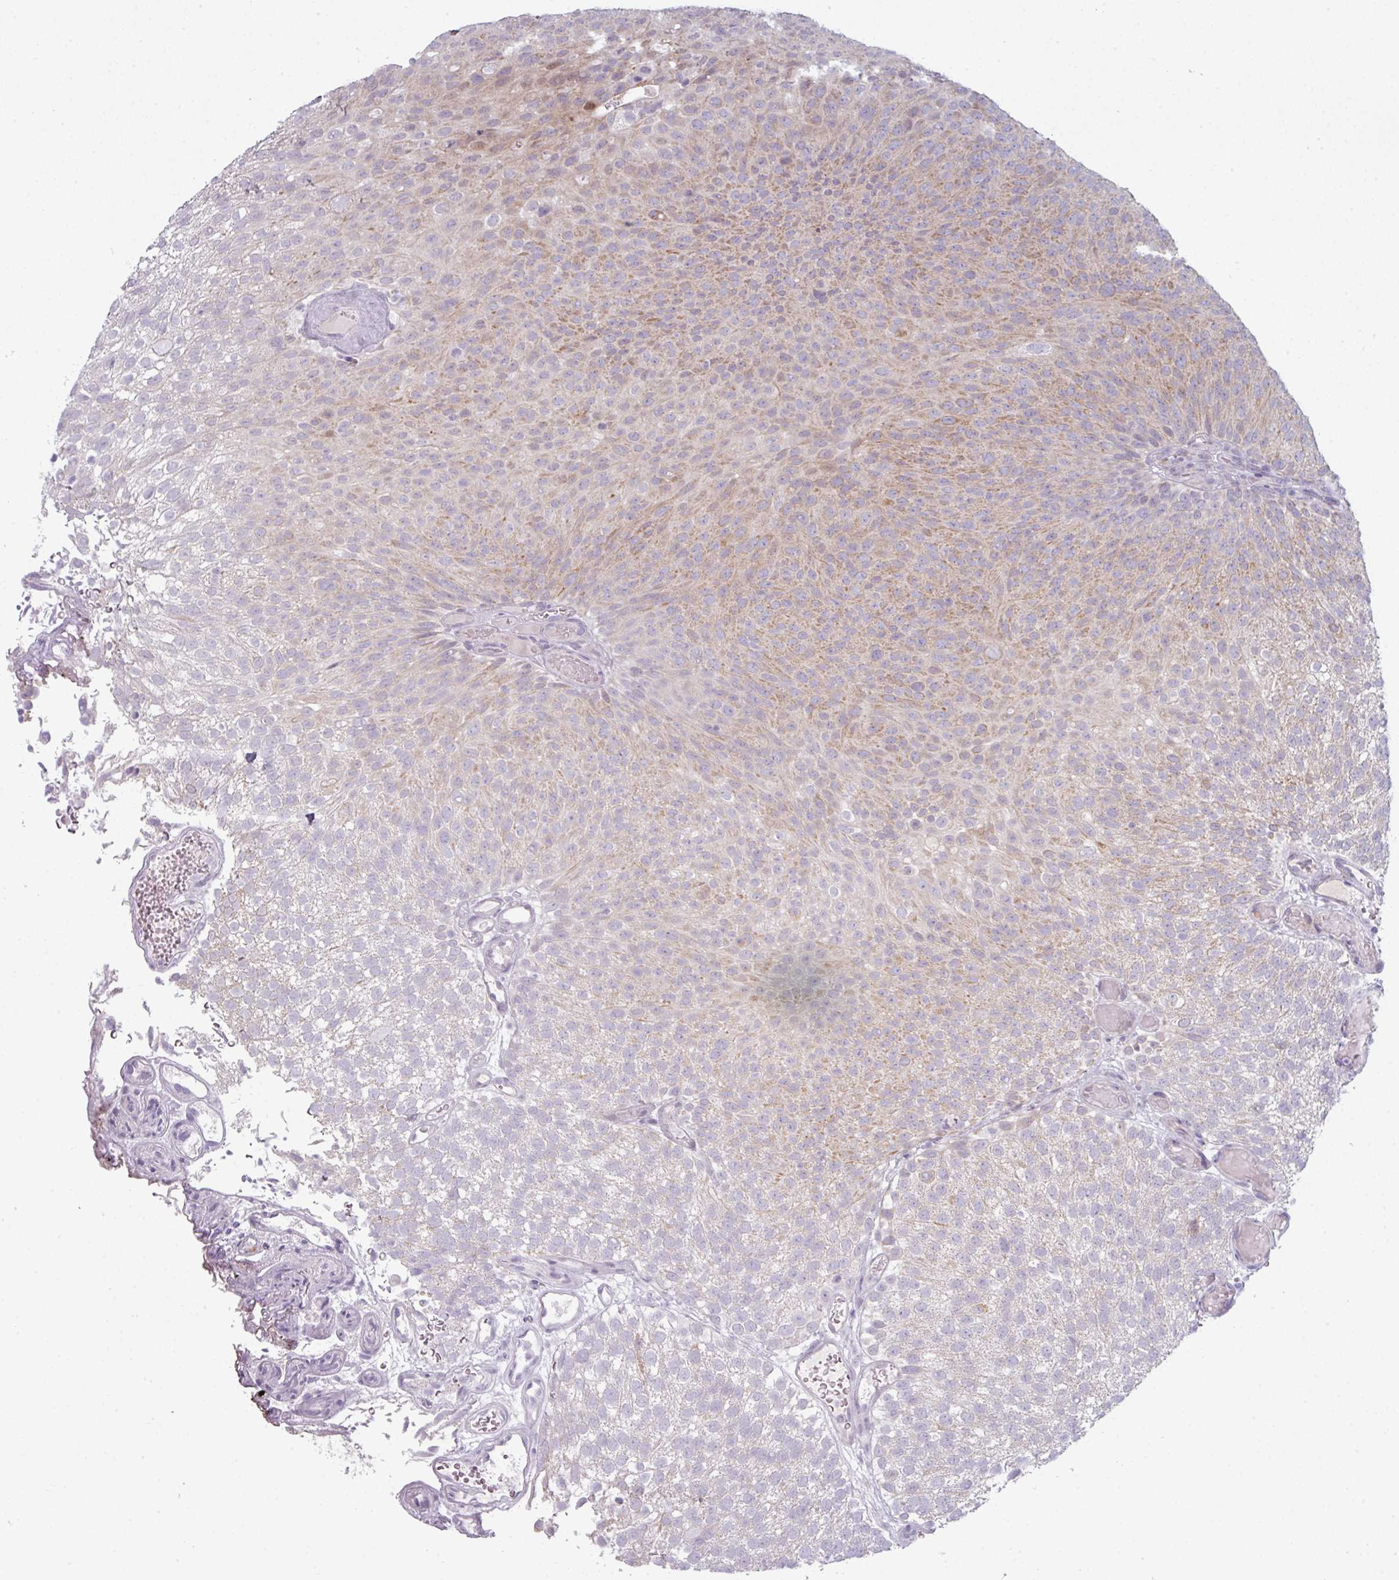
{"staining": {"intensity": "moderate", "quantity": "25%-75%", "location": "cytoplasmic/membranous"}, "tissue": "urothelial cancer", "cell_type": "Tumor cells", "image_type": "cancer", "snomed": [{"axis": "morphology", "description": "Urothelial carcinoma, Low grade"}, {"axis": "topography", "description": "Urinary bladder"}], "caption": "A histopathology image of low-grade urothelial carcinoma stained for a protein demonstrates moderate cytoplasmic/membranous brown staining in tumor cells. Nuclei are stained in blue.", "gene": "ZNF615", "patient": {"sex": "male", "age": 78}}